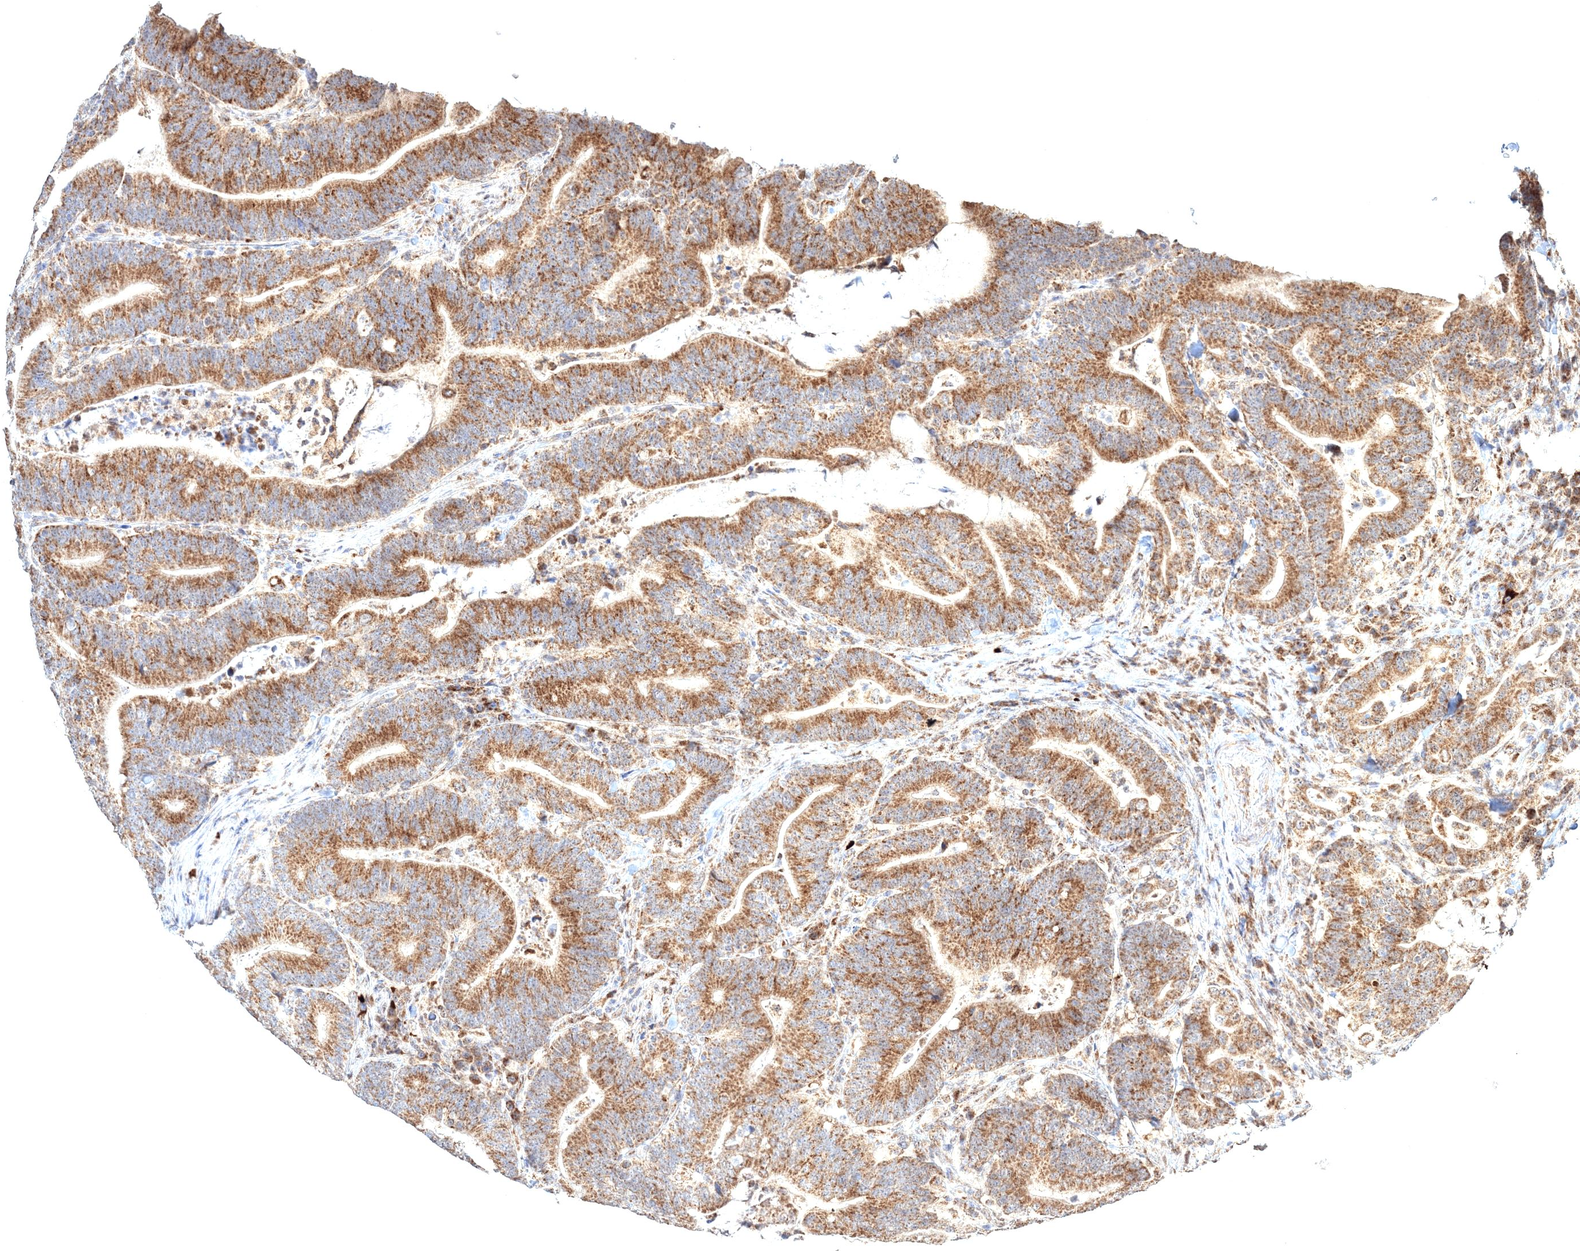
{"staining": {"intensity": "moderate", "quantity": ">75%", "location": "cytoplasmic/membranous"}, "tissue": "colorectal cancer", "cell_type": "Tumor cells", "image_type": "cancer", "snomed": [{"axis": "morphology", "description": "Adenocarcinoma, NOS"}, {"axis": "topography", "description": "Colon"}], "caption": "Immunohistochemical staining of human colorectal adenocarcinoma reveals moderate cytoplasmic/membranous protein staining in about >75% of tumor cells. Immunohistochemistry stains the protein in brown and the nuclei are stained blue.", "gene": "PEX13", "patient": {"sex": "female", "age": 66}}